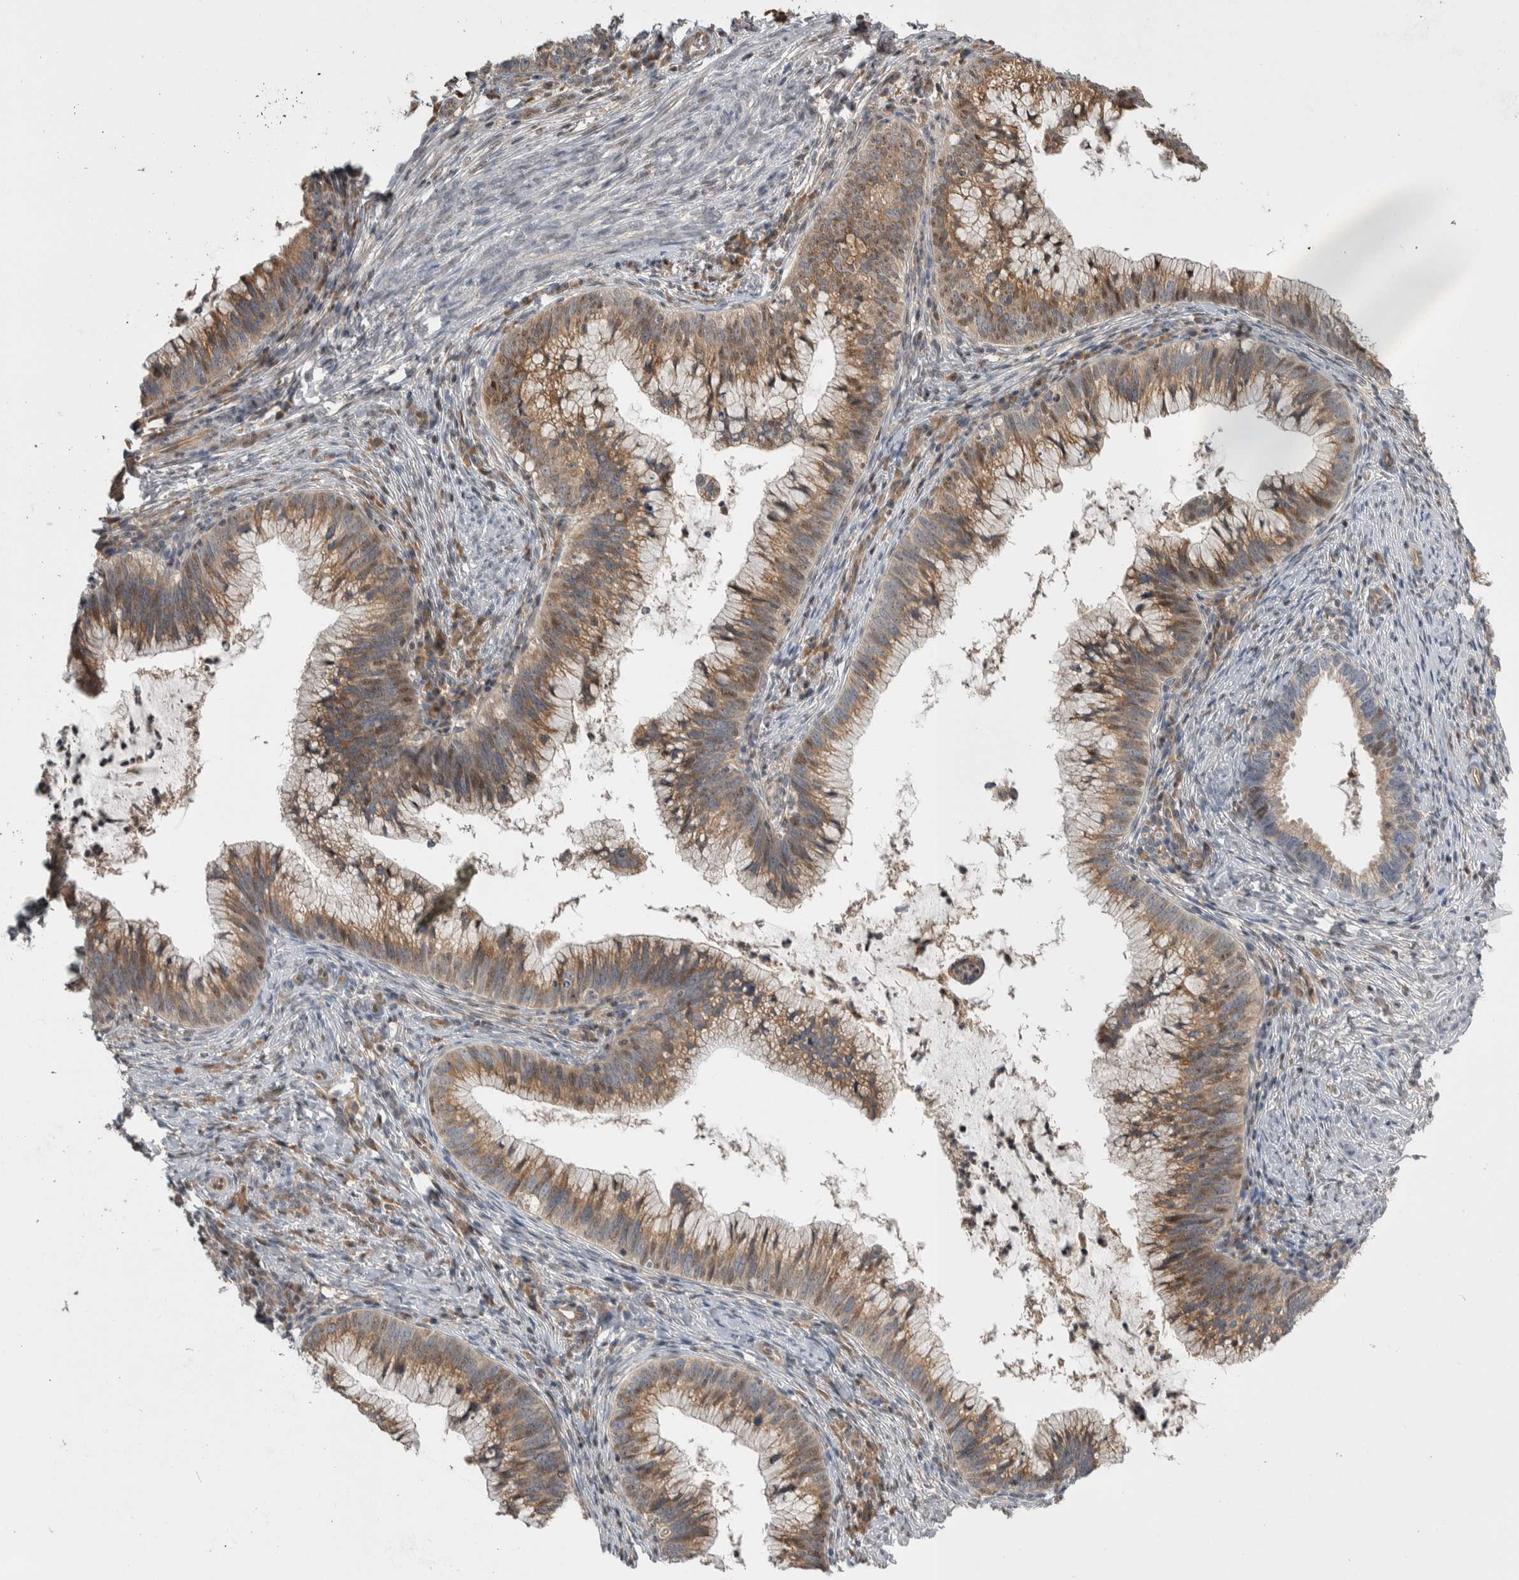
{"staining": {"intensity": "moderate", "quantity": ">75%", "location": "cytoplasmic/membranous"}, "tissue": "cervical cancer", "cell_type": "Tumor cells", "image_type": "cancer", "snomed": [{"axis": "morphology", "description": "Adenocarcinoma, NOS"}, {"axis": "topography", "description": "Cervix"}], "caption": "High-power microscopy captured an immunohistochemistry (IHC) photomicrograph of adenocarcinoma (cervical), revealing moderate cytoplasmic/membranous staining in approximately >75% of tumor cells.", "gene": "PRDM4", "patient": {"sex": "female", "age": 36}}